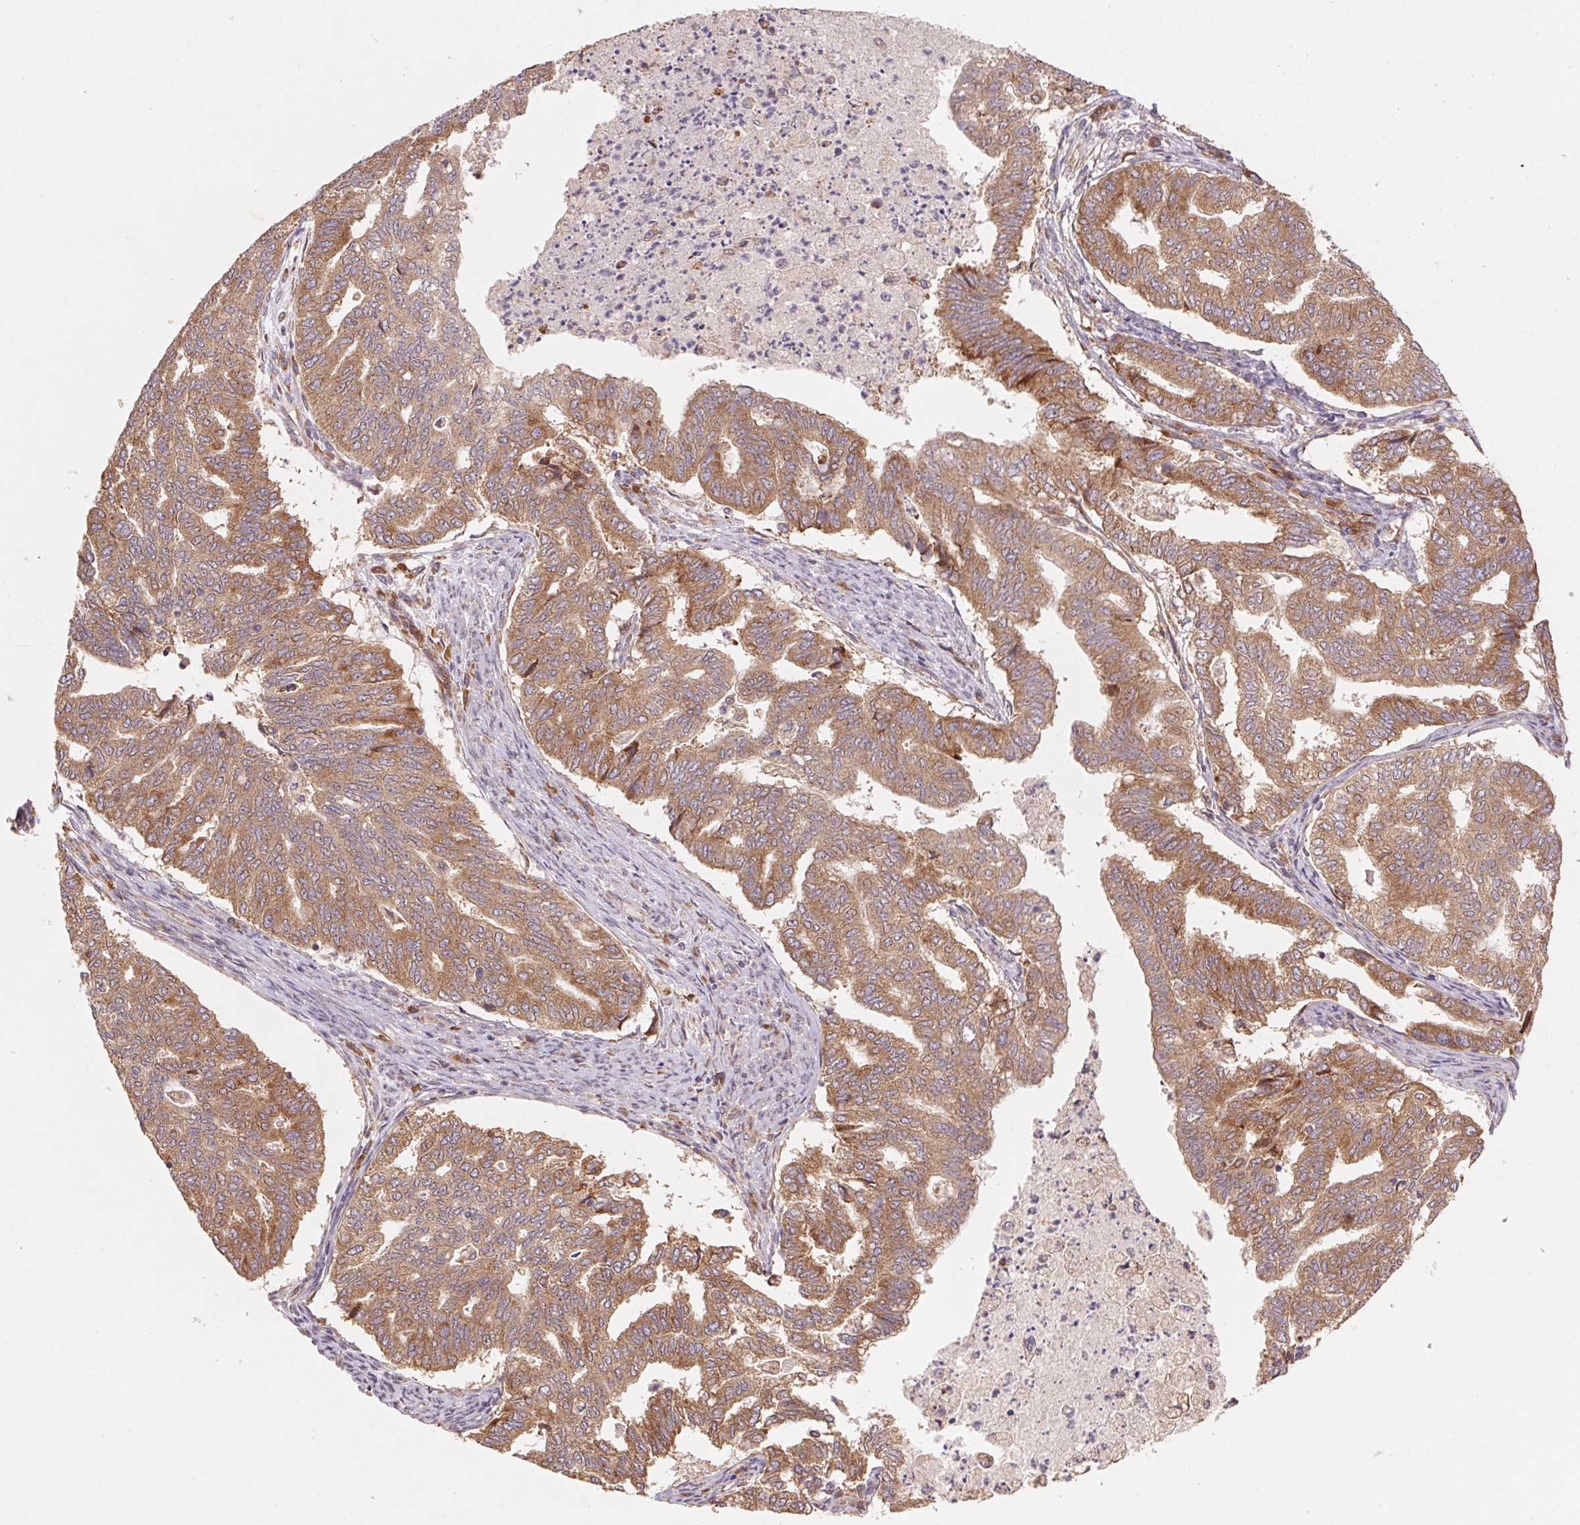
{"staining": {"intensity": "moderate", "quantity": ">75%", "location": "cytoplasmic/membranous"}, "tissue": "endometrial cancer", "cell_type": "Tumor cells", "image_type": "cancer", "snomed": [{"axis": "morphology", "description": "Adenocarcinoma, NOS"}, {"axis": "topography", "description": "Endometrium"}], "caption": "A photomicrograph showing moderate cytoplasmic/membranous expression in about >75% of tumor cells in endometrial cancer, as visualized by brown immunohistochemical staining.", "gene": "RPL27A", "patient": {"sex": "female", "age": 79}}